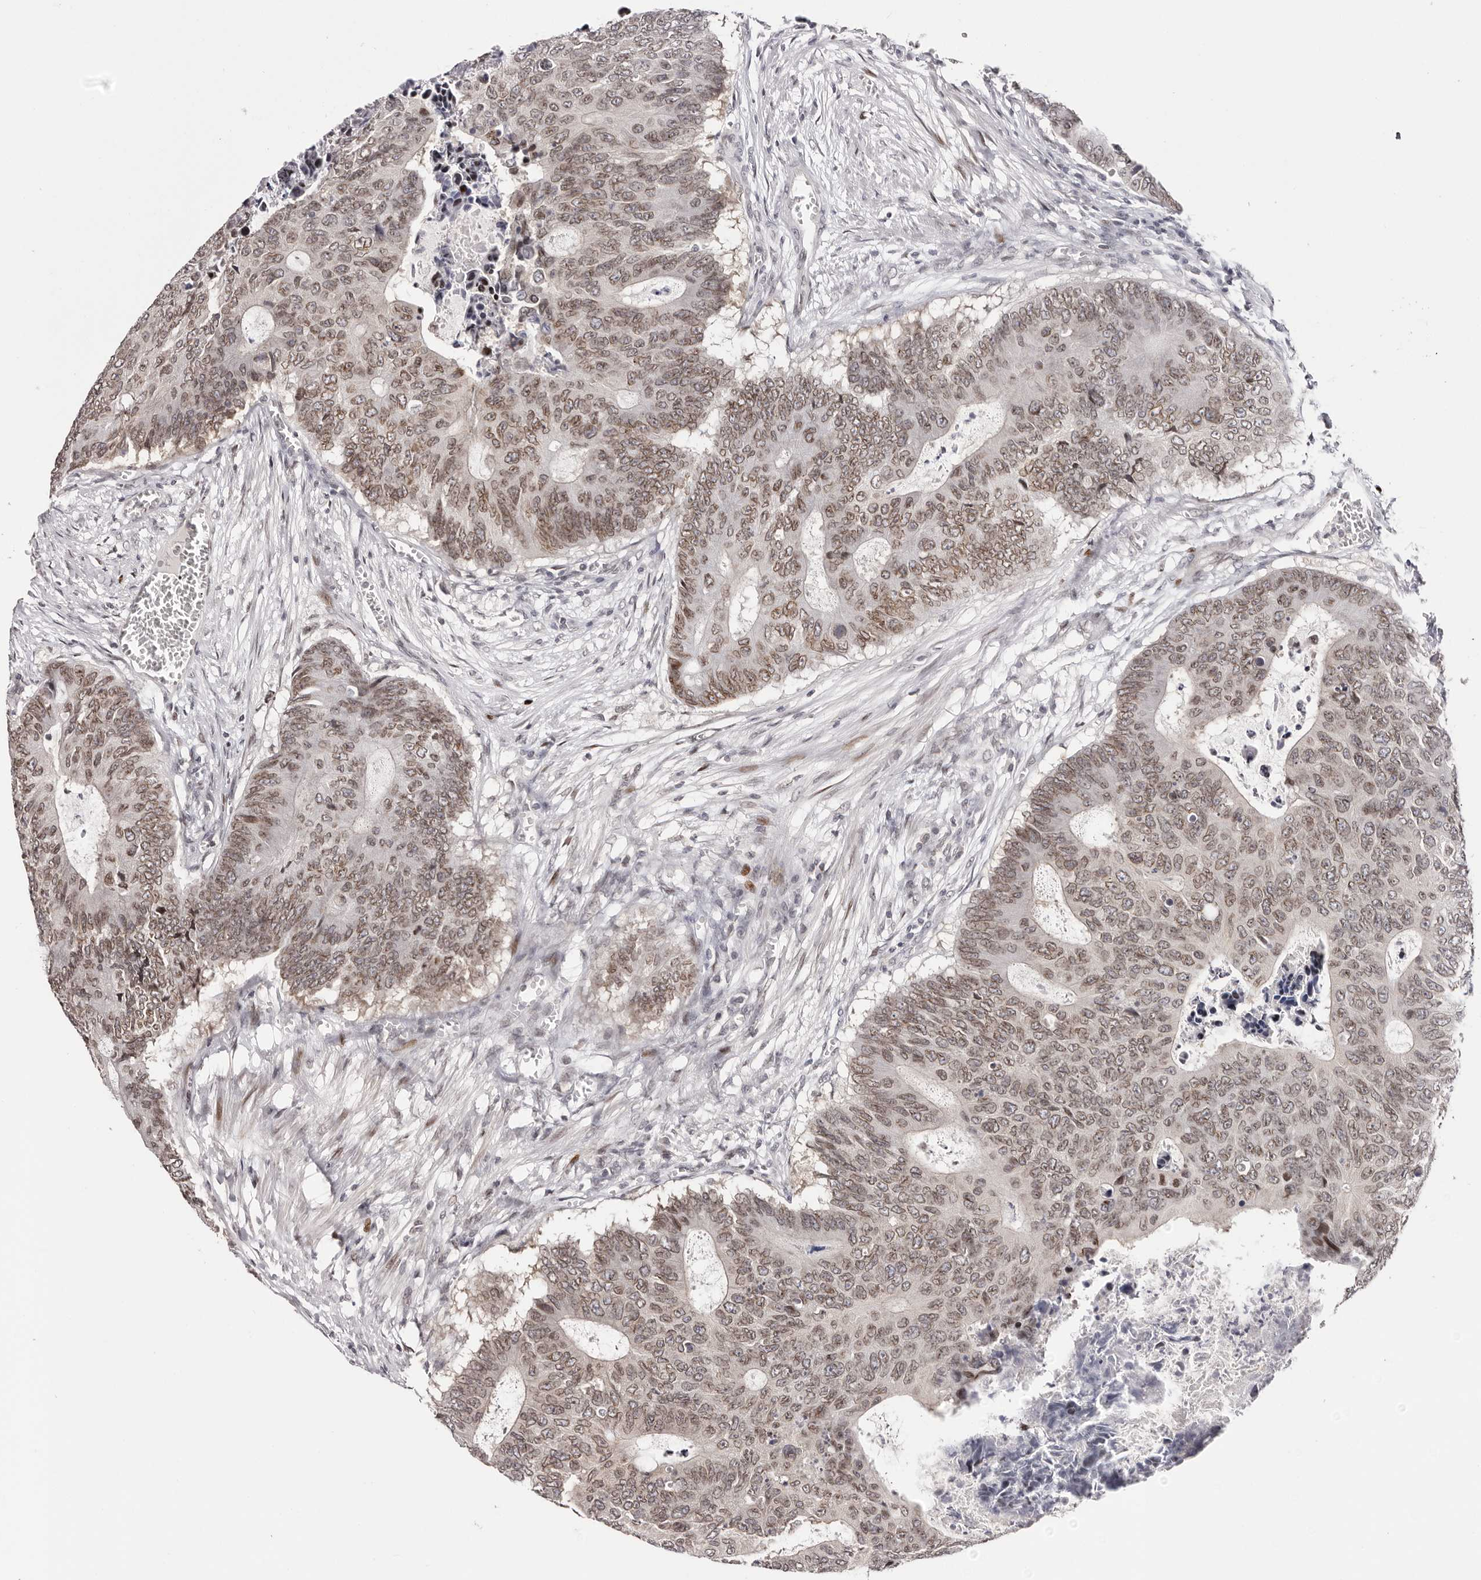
{"staining": {"intensity": "moderate", "quantity": ">75%", "location": "cytoplasmic/membranous,nuclear"}, "tissue": "colorectal cancer", "cell_type": "Tumor cells", "image_type": "cancer", "snomed": [{"axis": "morphology", "description": "Adenocarcinoma, NOS"}, {"axis": "topography", "description": "Colon"}], "caption": "Colorectal cancer (adenocarcinoma) tissue reveals moderate cytoplasmic/membranous and nuclear staining in about >75% of tumor cells", "gene": "NUP153", "patient": {"sex": "male", "age": 87}}